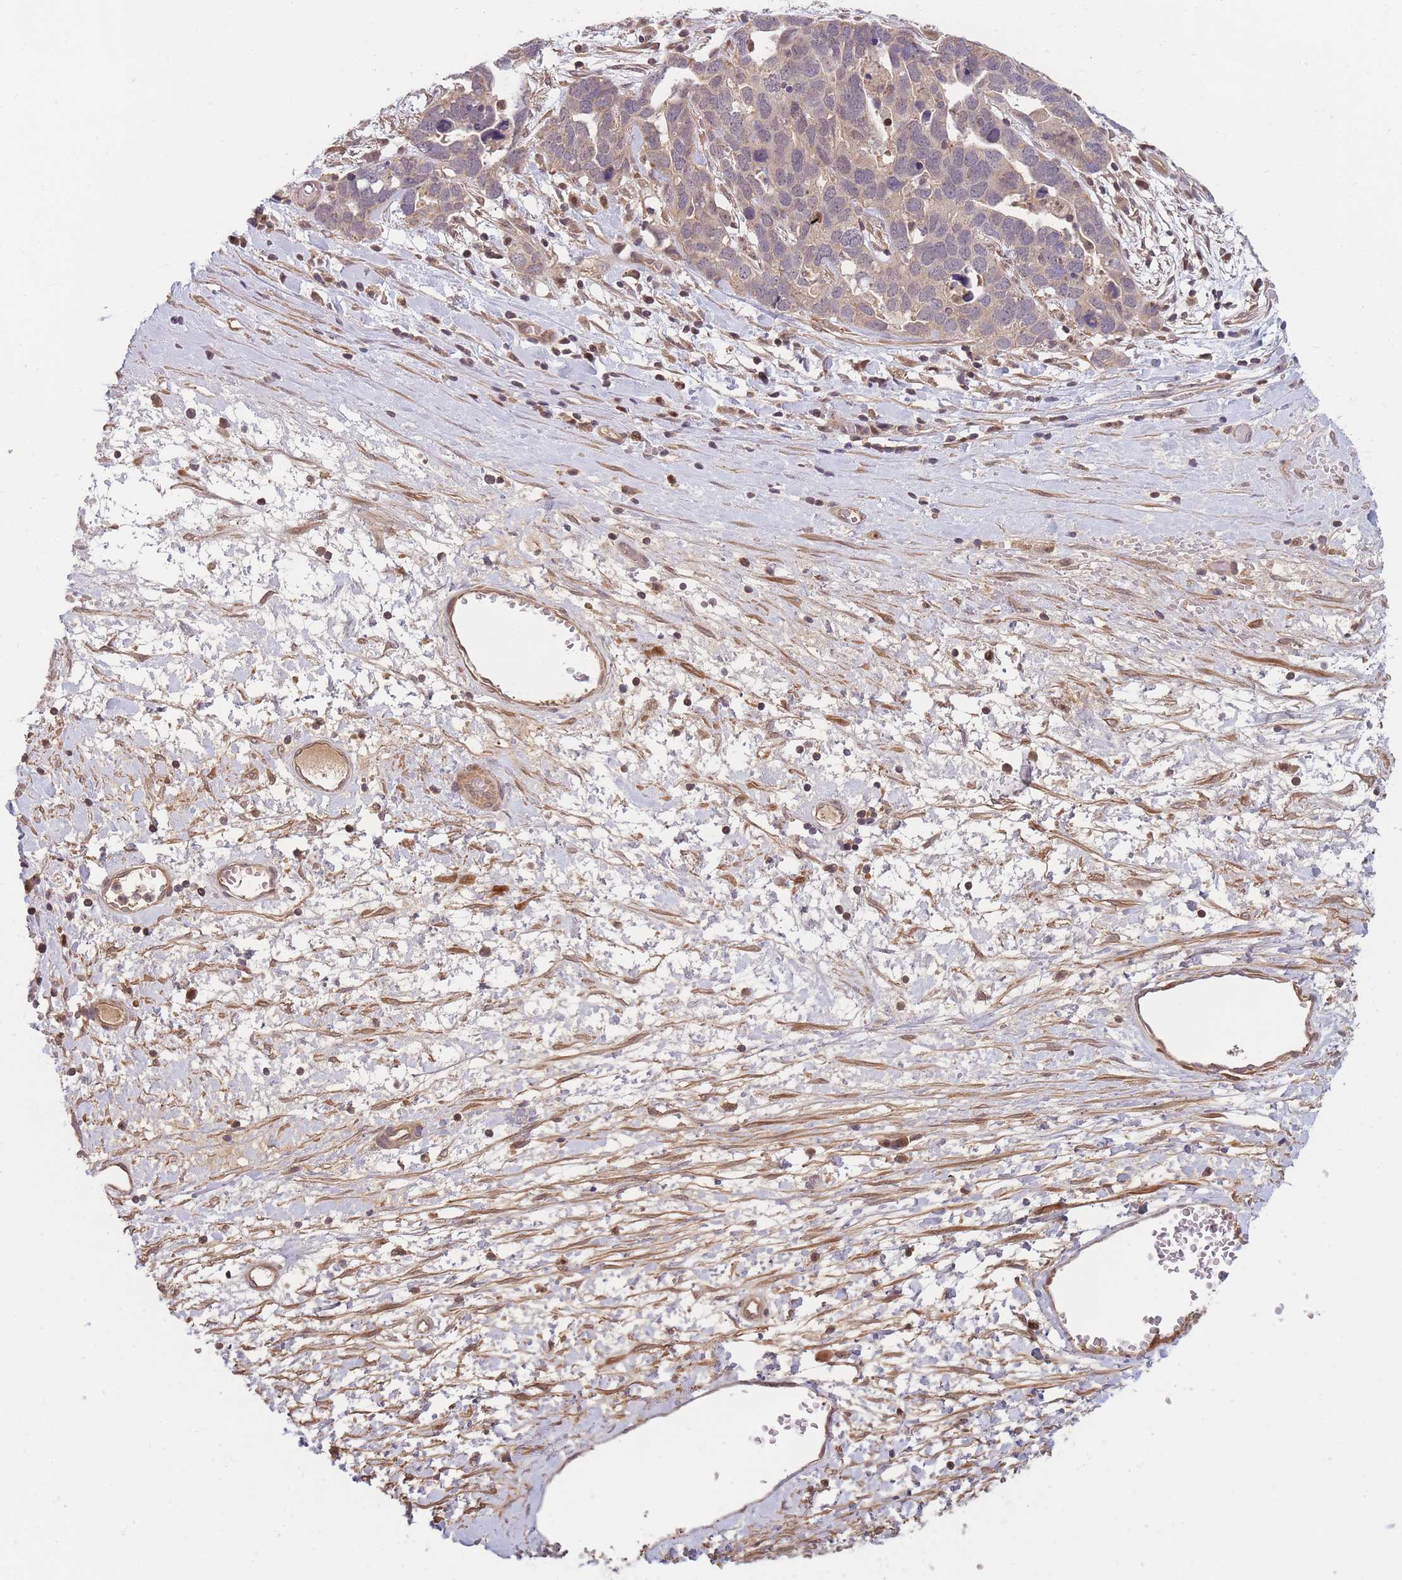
{"staining": {"intensity": "weak", "quantity": "25%-75%", "location": "cytoplasmic/membranous"}, "tissue": "ovarian cancer", "cell_type": "Tumor cells", "image_type": "cancer", "snomed": [{"axis": "morphology", "description": "Cystadenocarcinoma, serous, NOS"}, {"axis": "topography", "description": "Ovary"}], "caption": "Immunohistochemical staining of human serous cystadenocarcinoma (ovarian) displays low levels of weak cytoplasmic/membranous protein positivity in about 25%-75% of tumor cells. (DAB (3,3'-diaminobenzidine) = brown stain, brightfield microscopy at high magnification).", "gene": "FAM153A", "patient": {"sex": "female", "age": 54}}